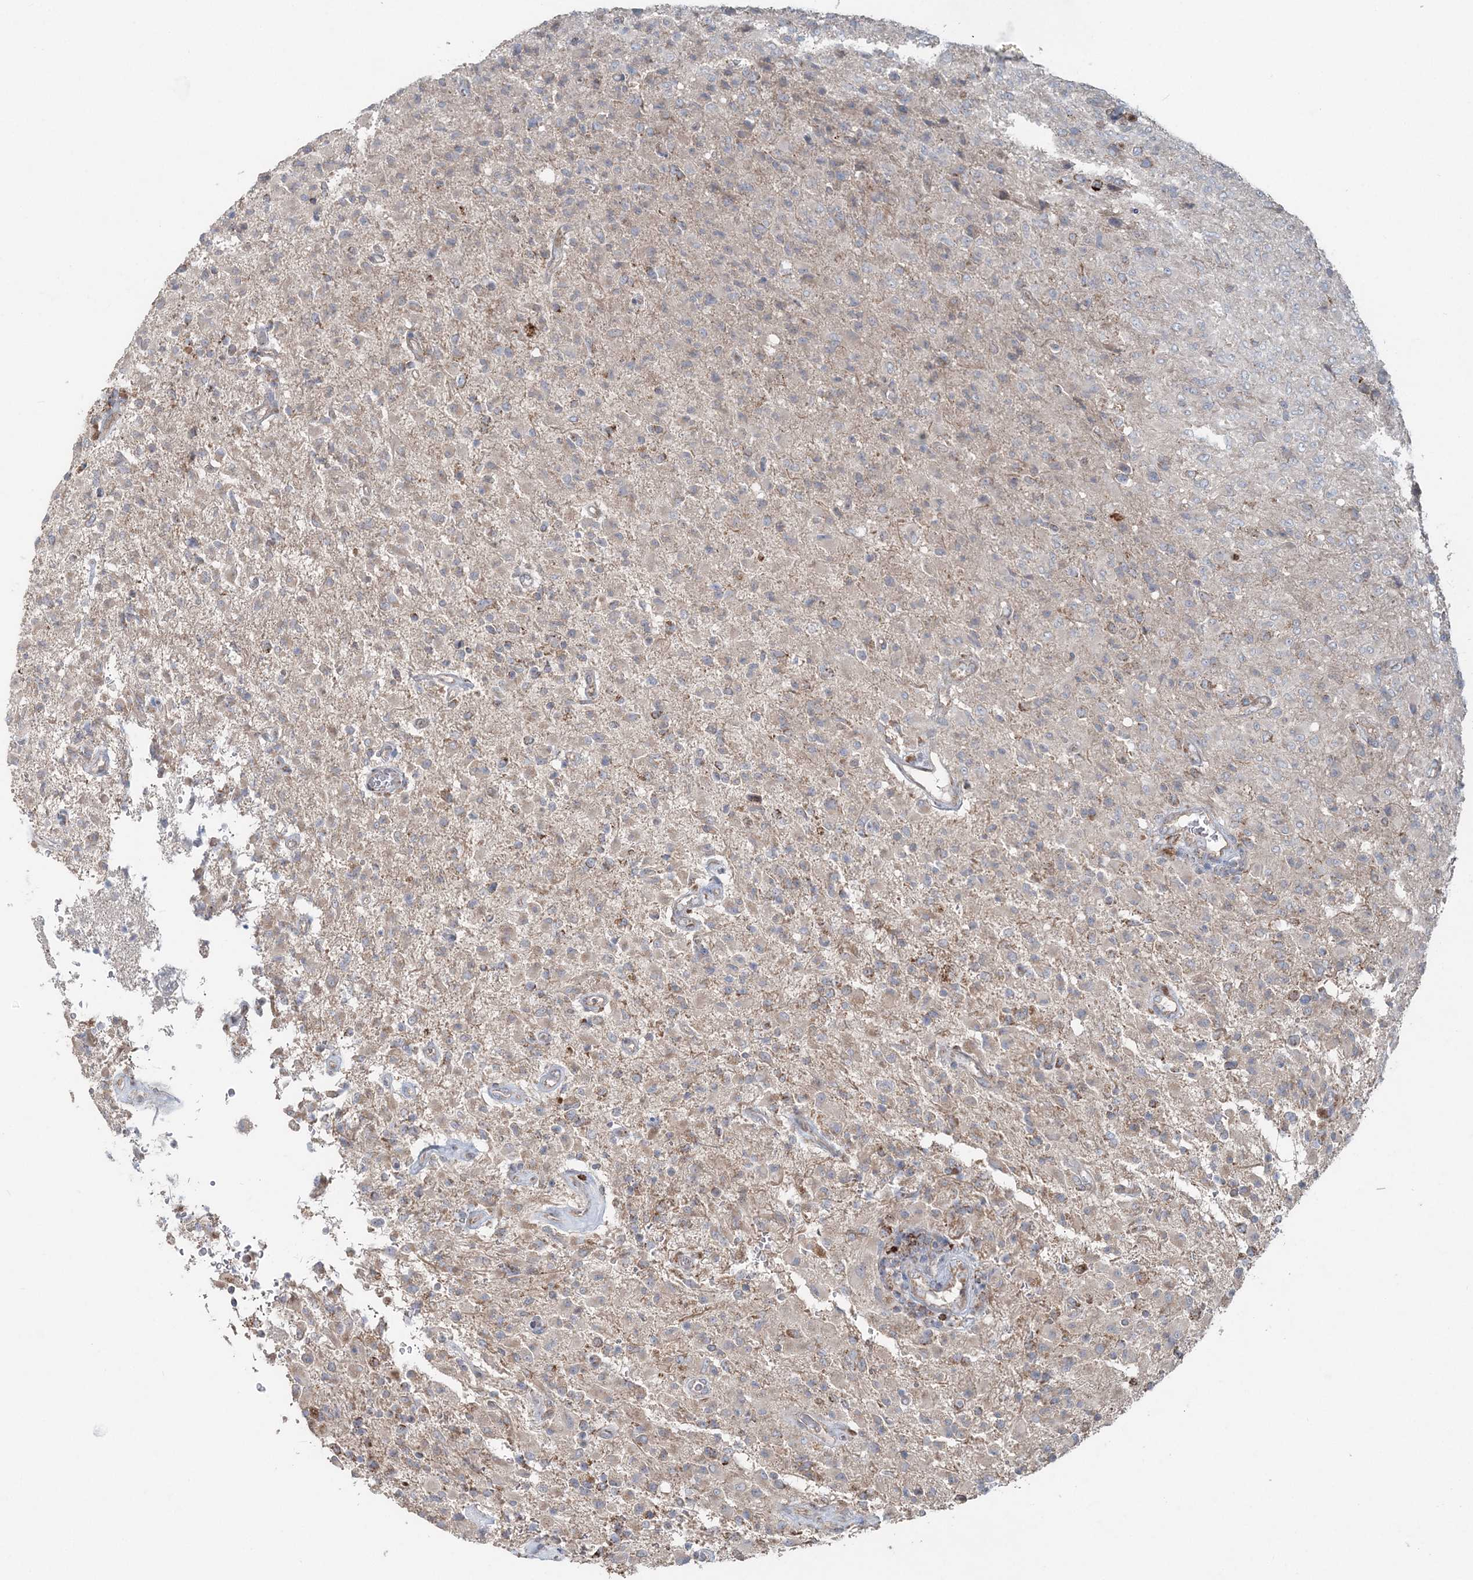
{"staining": {"intensity": "weak", "quantity": "<25%", "location": "cytoplasmic/membranous"}, "tissue": "glioma", "cell_type": "Tumor cells", "image_type": "cancer", "snomed": [{"axis": "morphology", "description": "Glioma, malignant, High grade"}, {"axis": "topography", "description": "Brain"}], "caption": "IHC of human high-grade glioma (malignant) displays no positivity in tumor cells.", "gene": "LRPPRC", "patient": {"sex": "female", "age": 57}}